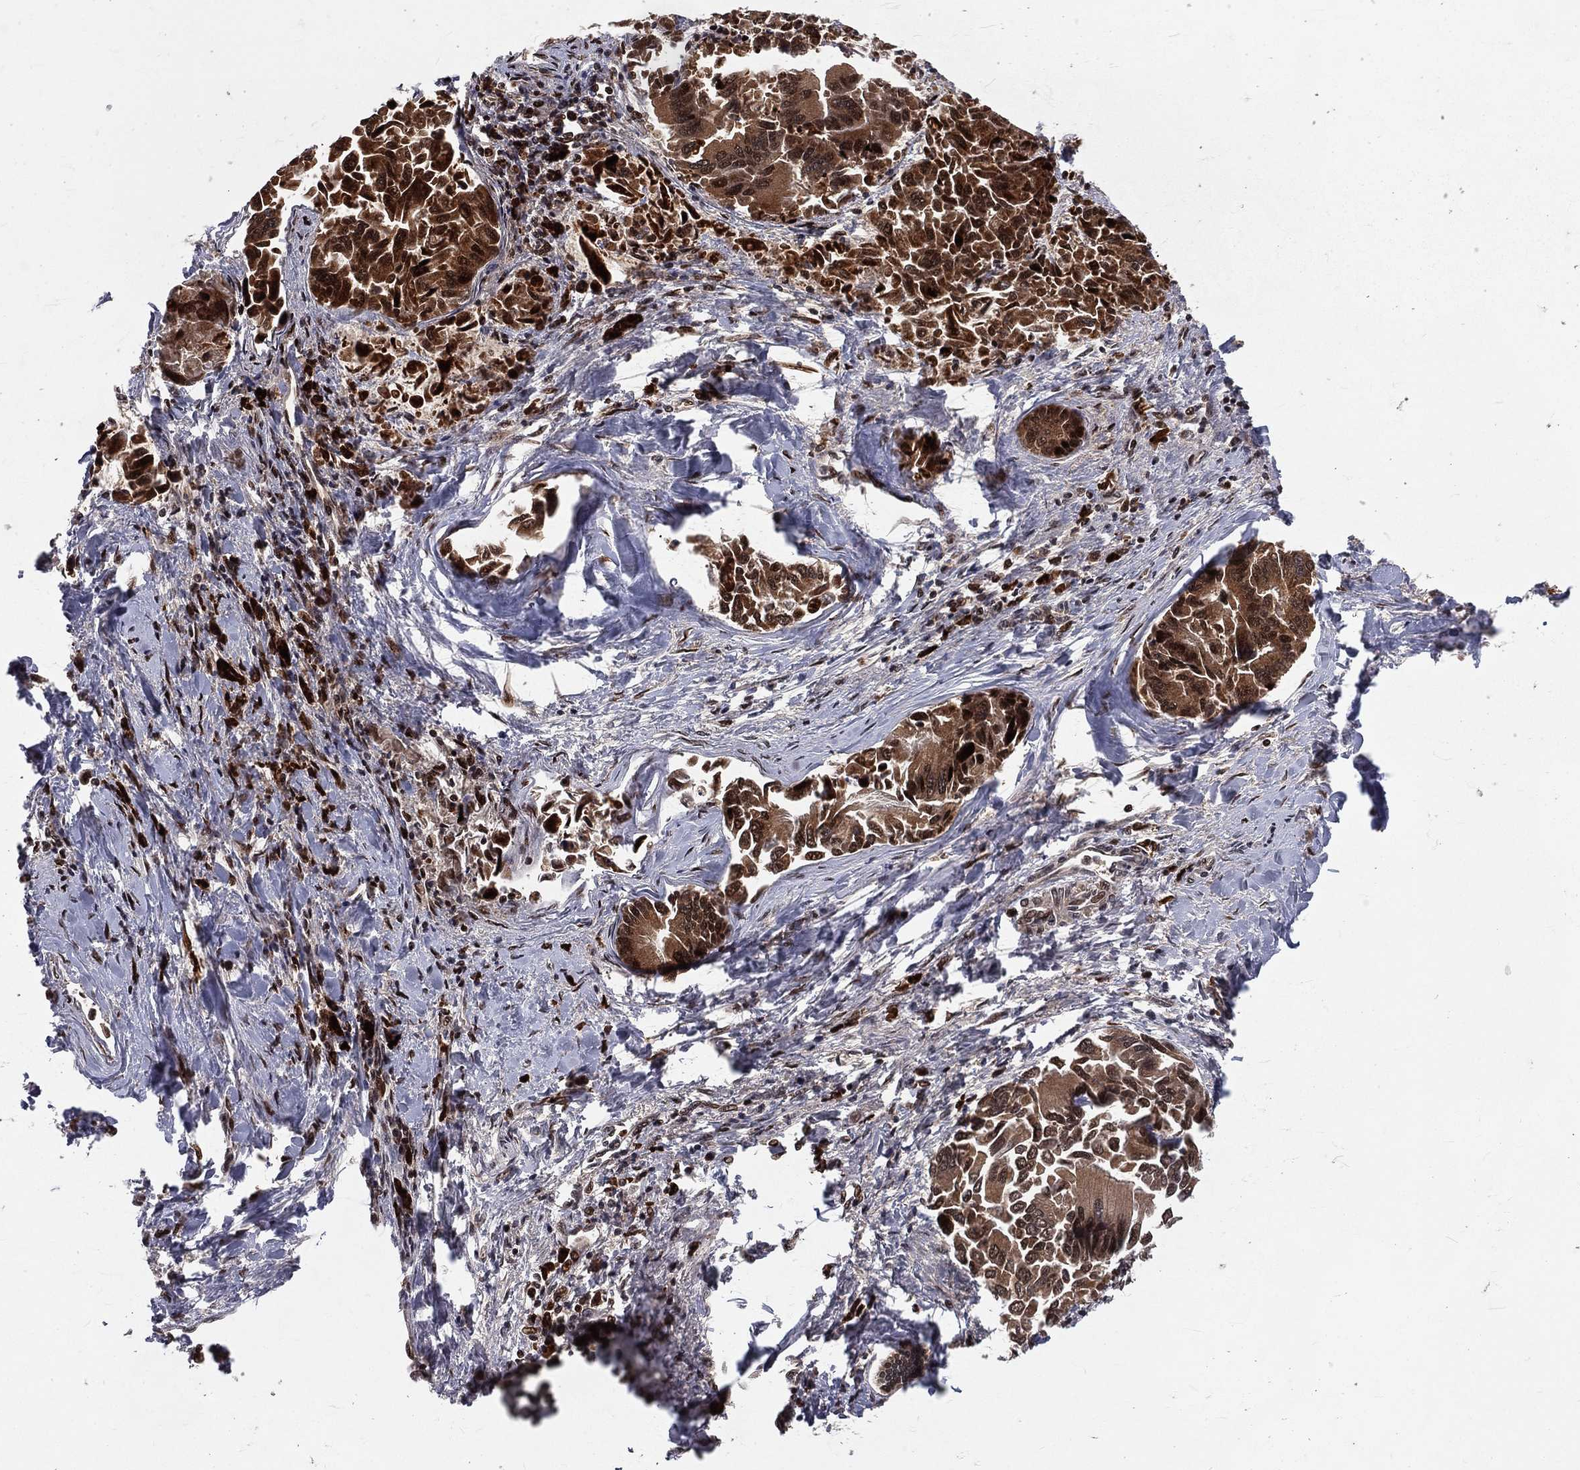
{"staining": {"intensity": "strong", "quantity": ">75%", "location": "cytoplasmic/membranous,nuclear"}, "tissue": "liver cancer", "cell_type": "Tumor cells", "image_type": "cancer", "snomed": [{"axis": "morphology", "description": "Cholangiocarcinoma"}, {"axis": "topography", "description": "Liver"}], "caption": "Protein positivity by immunohistochemistry exhibits strong cytoplasmic/membranous and nuclear staining in about >75% of tumor cells in liver cholangiocarcinoma.", "gene": "MDM2", "patient": {"sex": "male", "age": 66}}